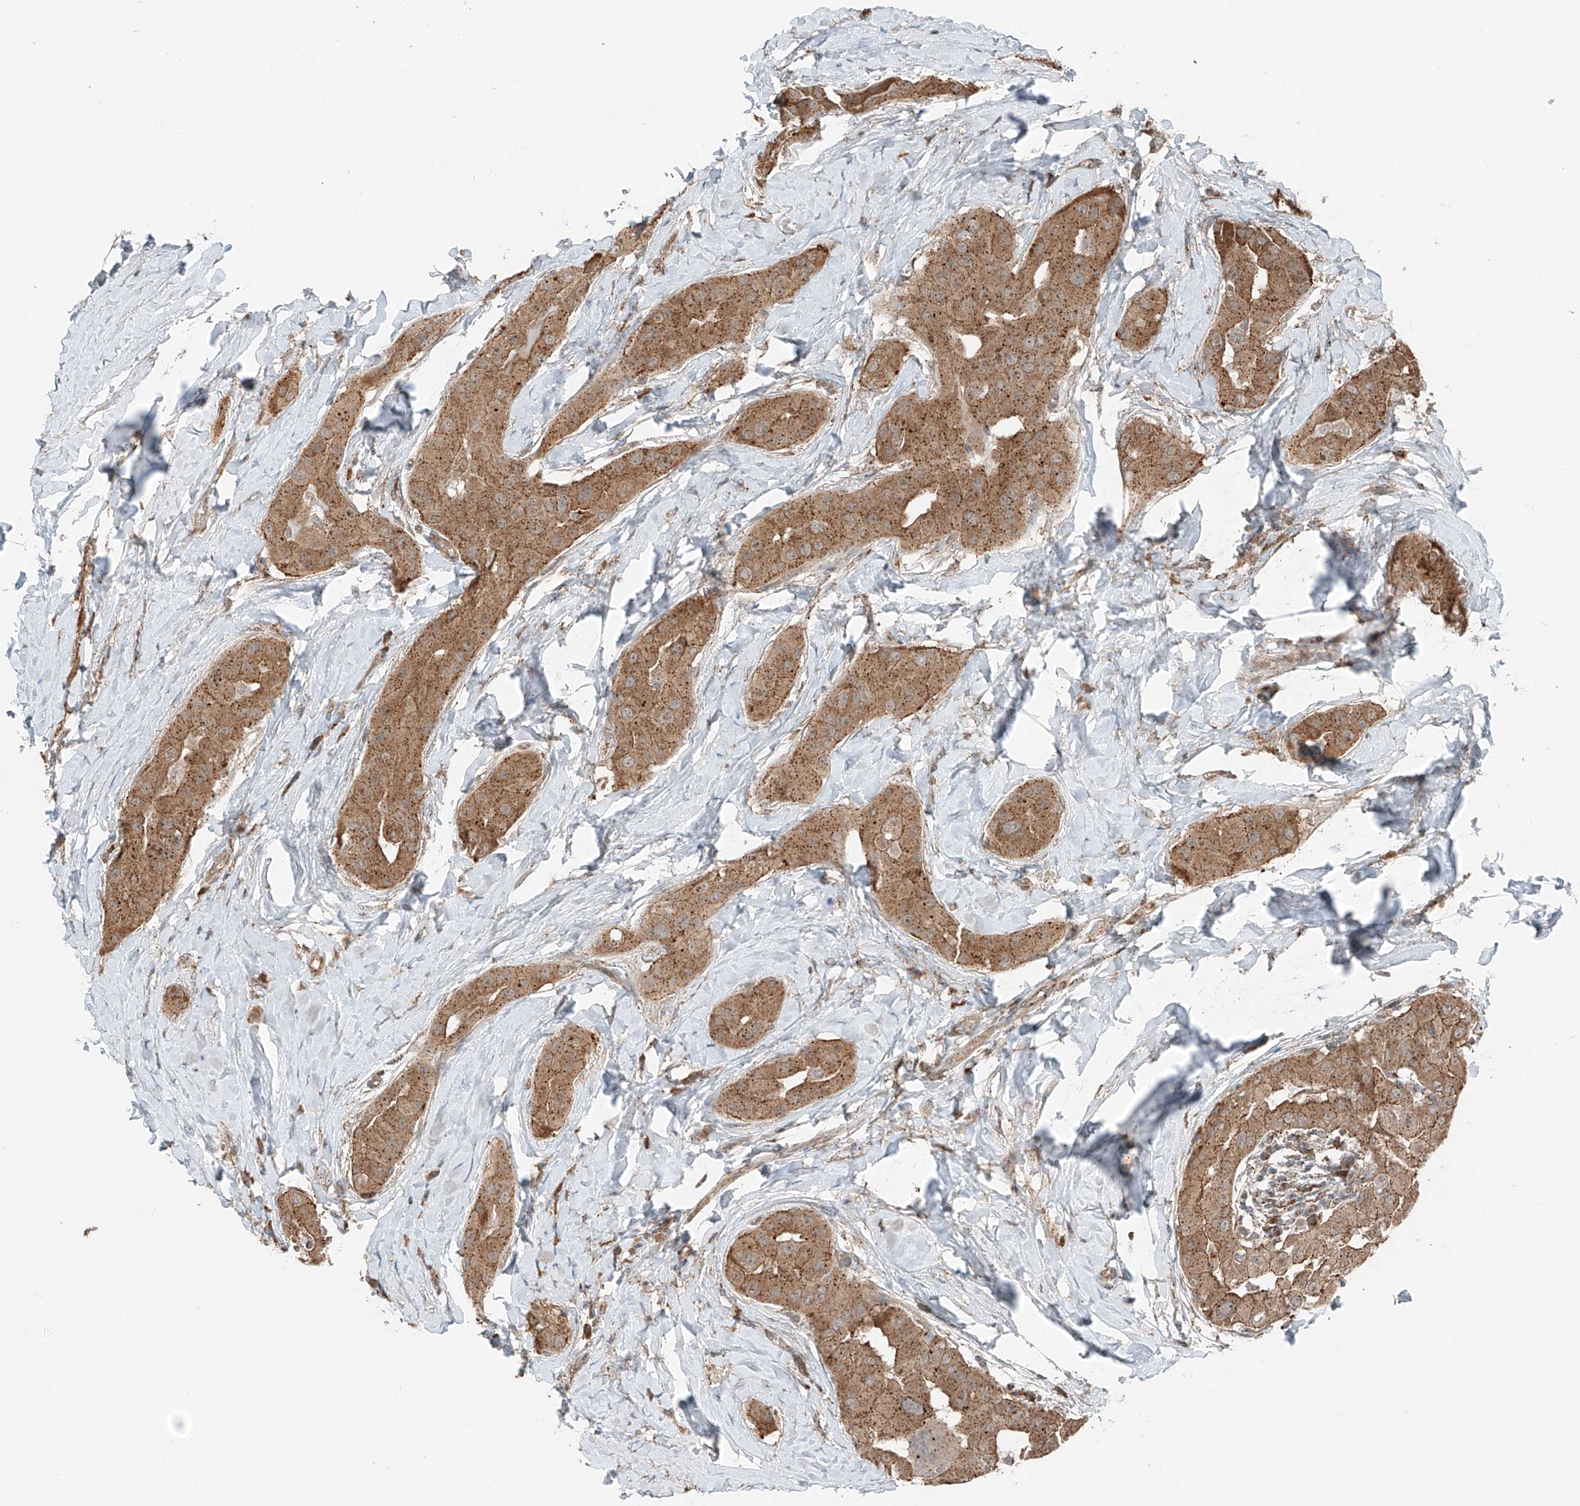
{"staining": {"intensity": "moderate", "quantity": ">75%", "location": "cytoplasmic/membranous"}, "tissue": "thyroid cancer", "cell_type": "Tumor cells", "image_type": "cancer", "snomed": [{"axis": "morphology", "description": "Papillary adenocarcinoma, NOS"}, {"axis": "topography", "description": "Thyroid gland"}], "caption": "This micrograph exhibits IHC staining of human thyroid cancer, with medium moderate cytoplasmic/membranous expression in approximately >75% of tumor cells.", "gene": "CEP162", "patient": {"sex": "male", "age": 33}}